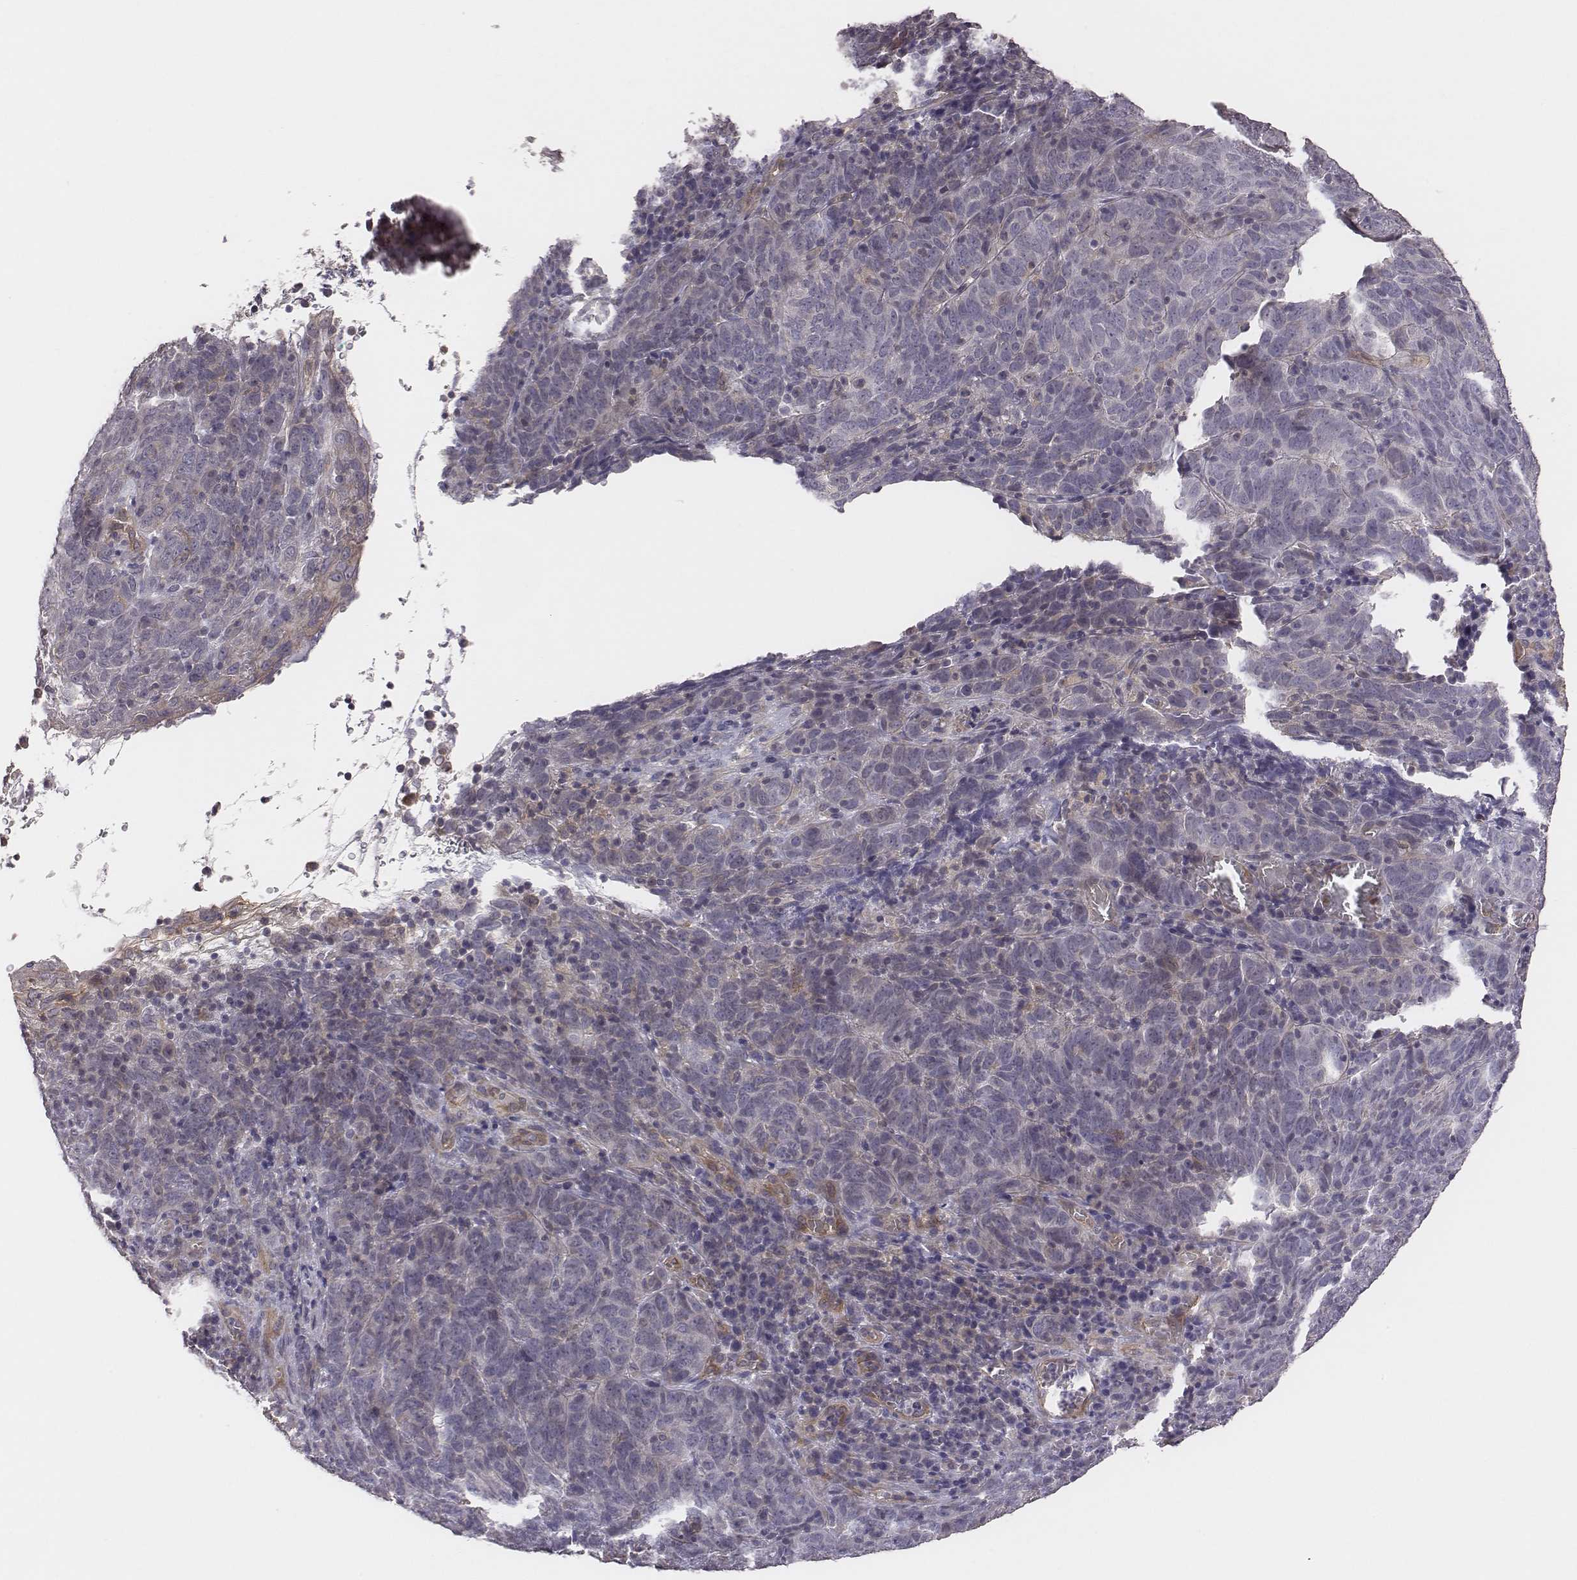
{"staining": {"intensity": "negative", "quantity": "none", "location": "none"}, "tissue": "skin cancer", "cell_type": "Tumor cells", "image_type": "cancer", "snomed": [{"axis": "morphology", "description": "Squamous cell carcinoma, NOS"}, {"axis": "topography", "description": "Skin"}, {"axis": "topography", "description": "Anal"}], "caption": "There is no significant staining in tumor cells of skin cancer.", "gene": "SCARF1", "patient": {"sex": "female", "age": 51}}